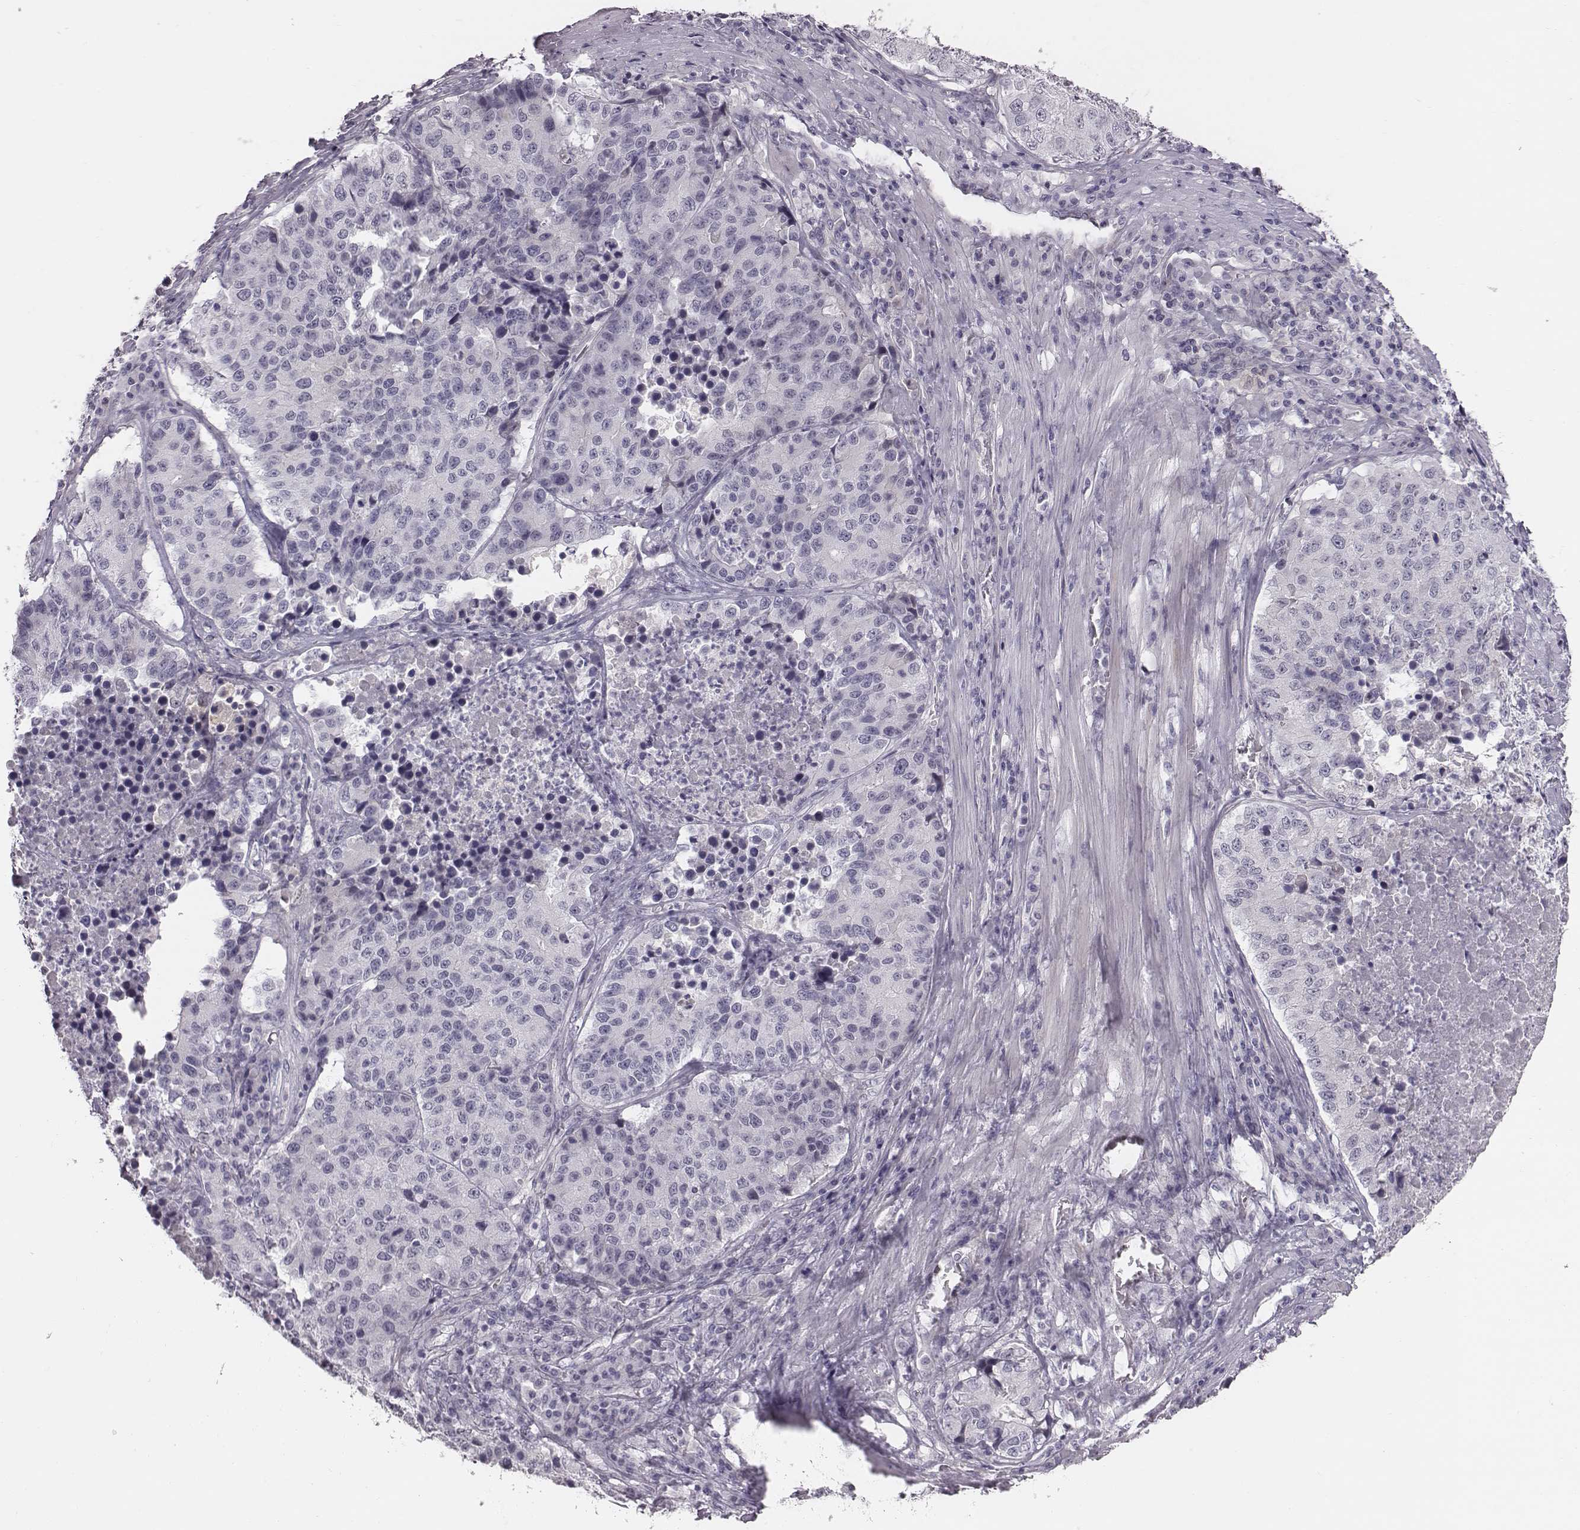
{"staining": {"intensity": "negative", "quantity": "none", "location": "none"}, "tissue": "stomach cancer", "cell_type": "Tumor cells", "image_type": "cancer", "snomed": [{"axis": "morphology", "description": "Adenocarcinoma, NOS"}, {"axis": "topography", "description": "Stomach"}], "caption": "Immunohistochemistry (IHC) of stomach cancer (adenocarcinoma) exhibits no staining in tumor cells.", "gene": "CACNG4", "patient": {"sex": "male", "age": 71}}